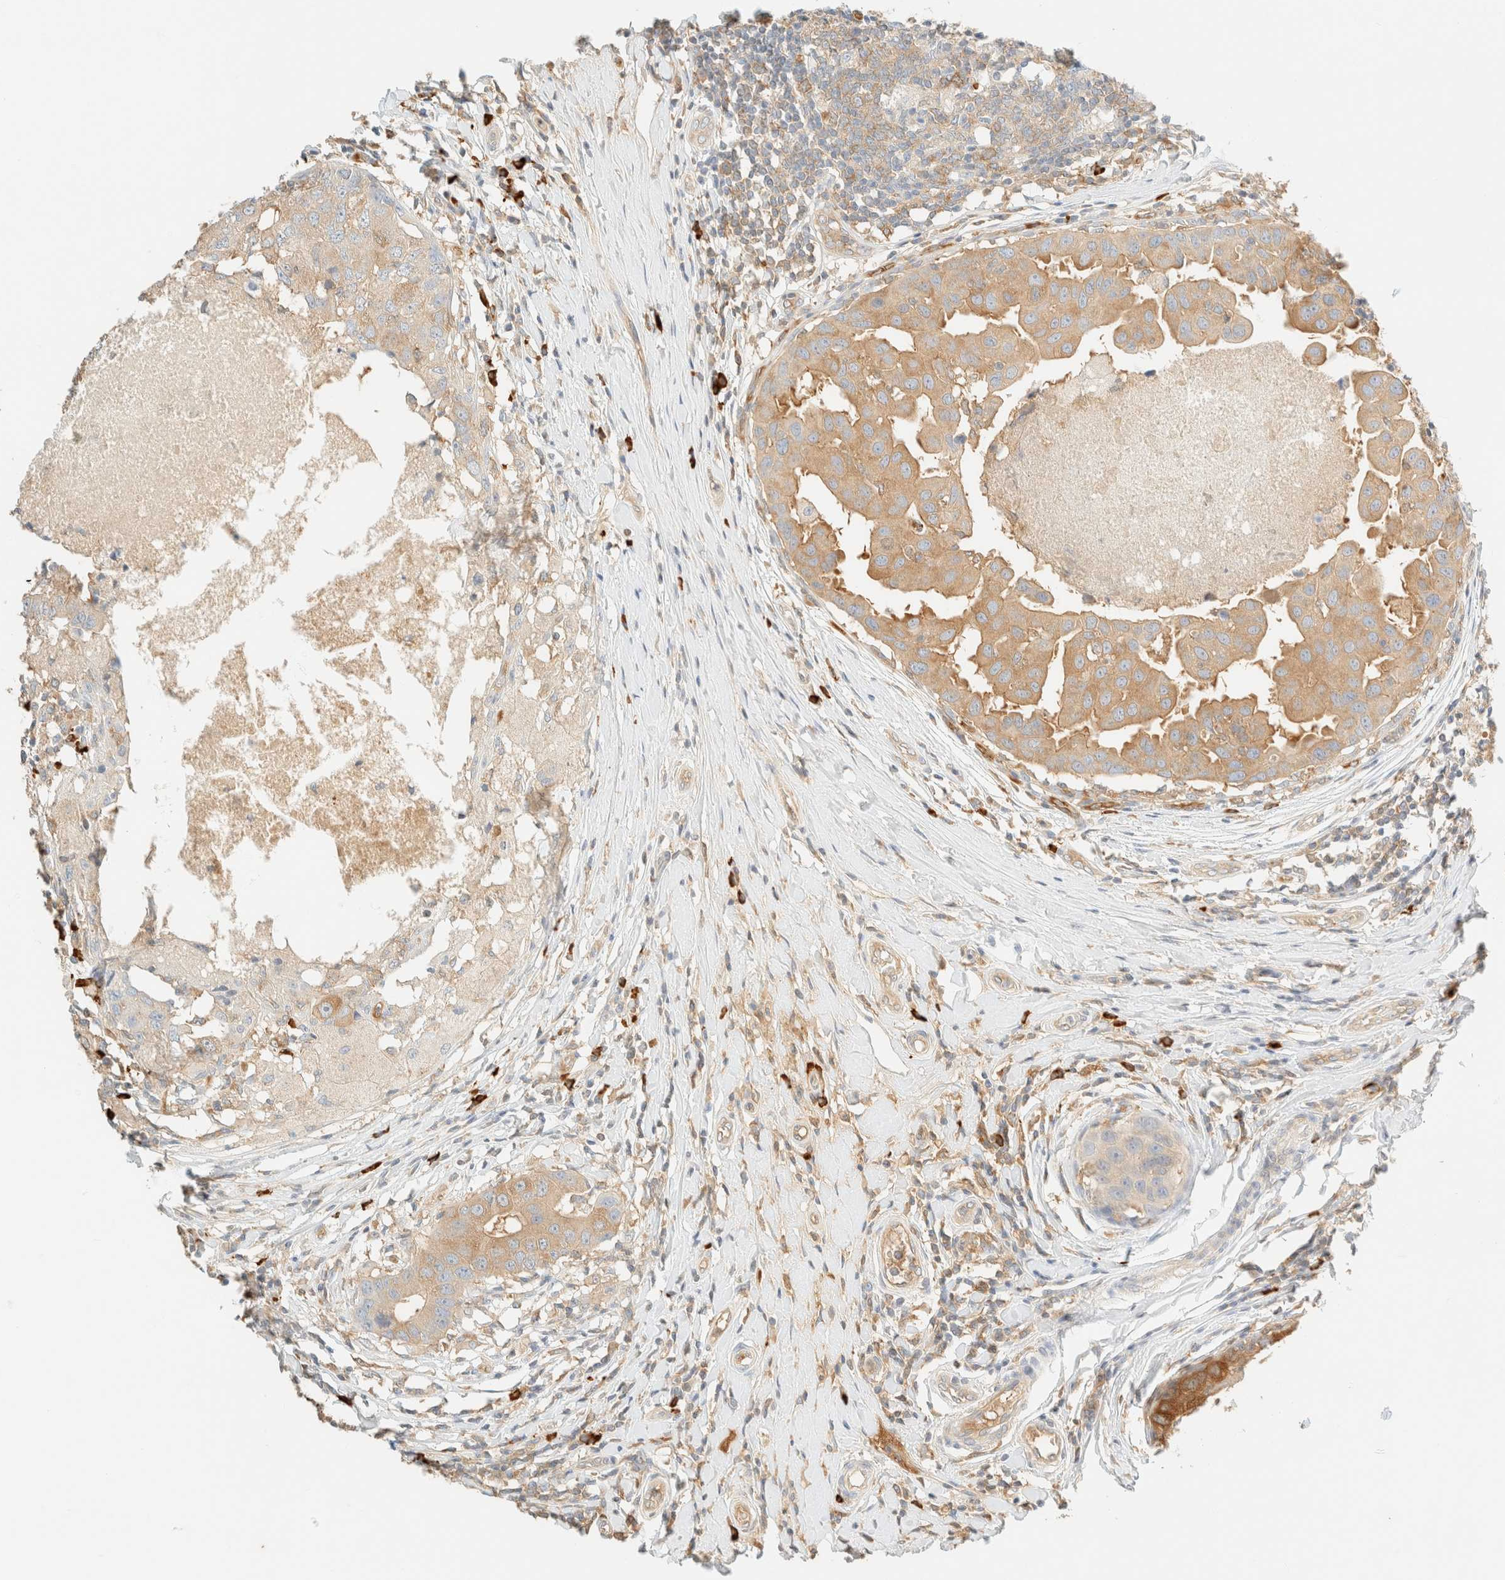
{"staining": {"intensity": "moderate", "quantity": ">75%", "location": "cytoplasmic/membranous"}, "tissue": "breast cancer", "cell_type": "Tumor cells", "image_type": "cancer", "snomed": [{"axis": "morphology", "description": "Duct carcinoma"}, {"axis": "topography", "description": "Breast"}], "caption": "Brown immunohistochemical staining in infiltrating ductal carcinoma (breast) shows moderate cytoplasmic/membranous positivity in approximately >75% of tumor cells.", "gene": "FHOD1", "patient": {"sex": "female", "age": 27}}